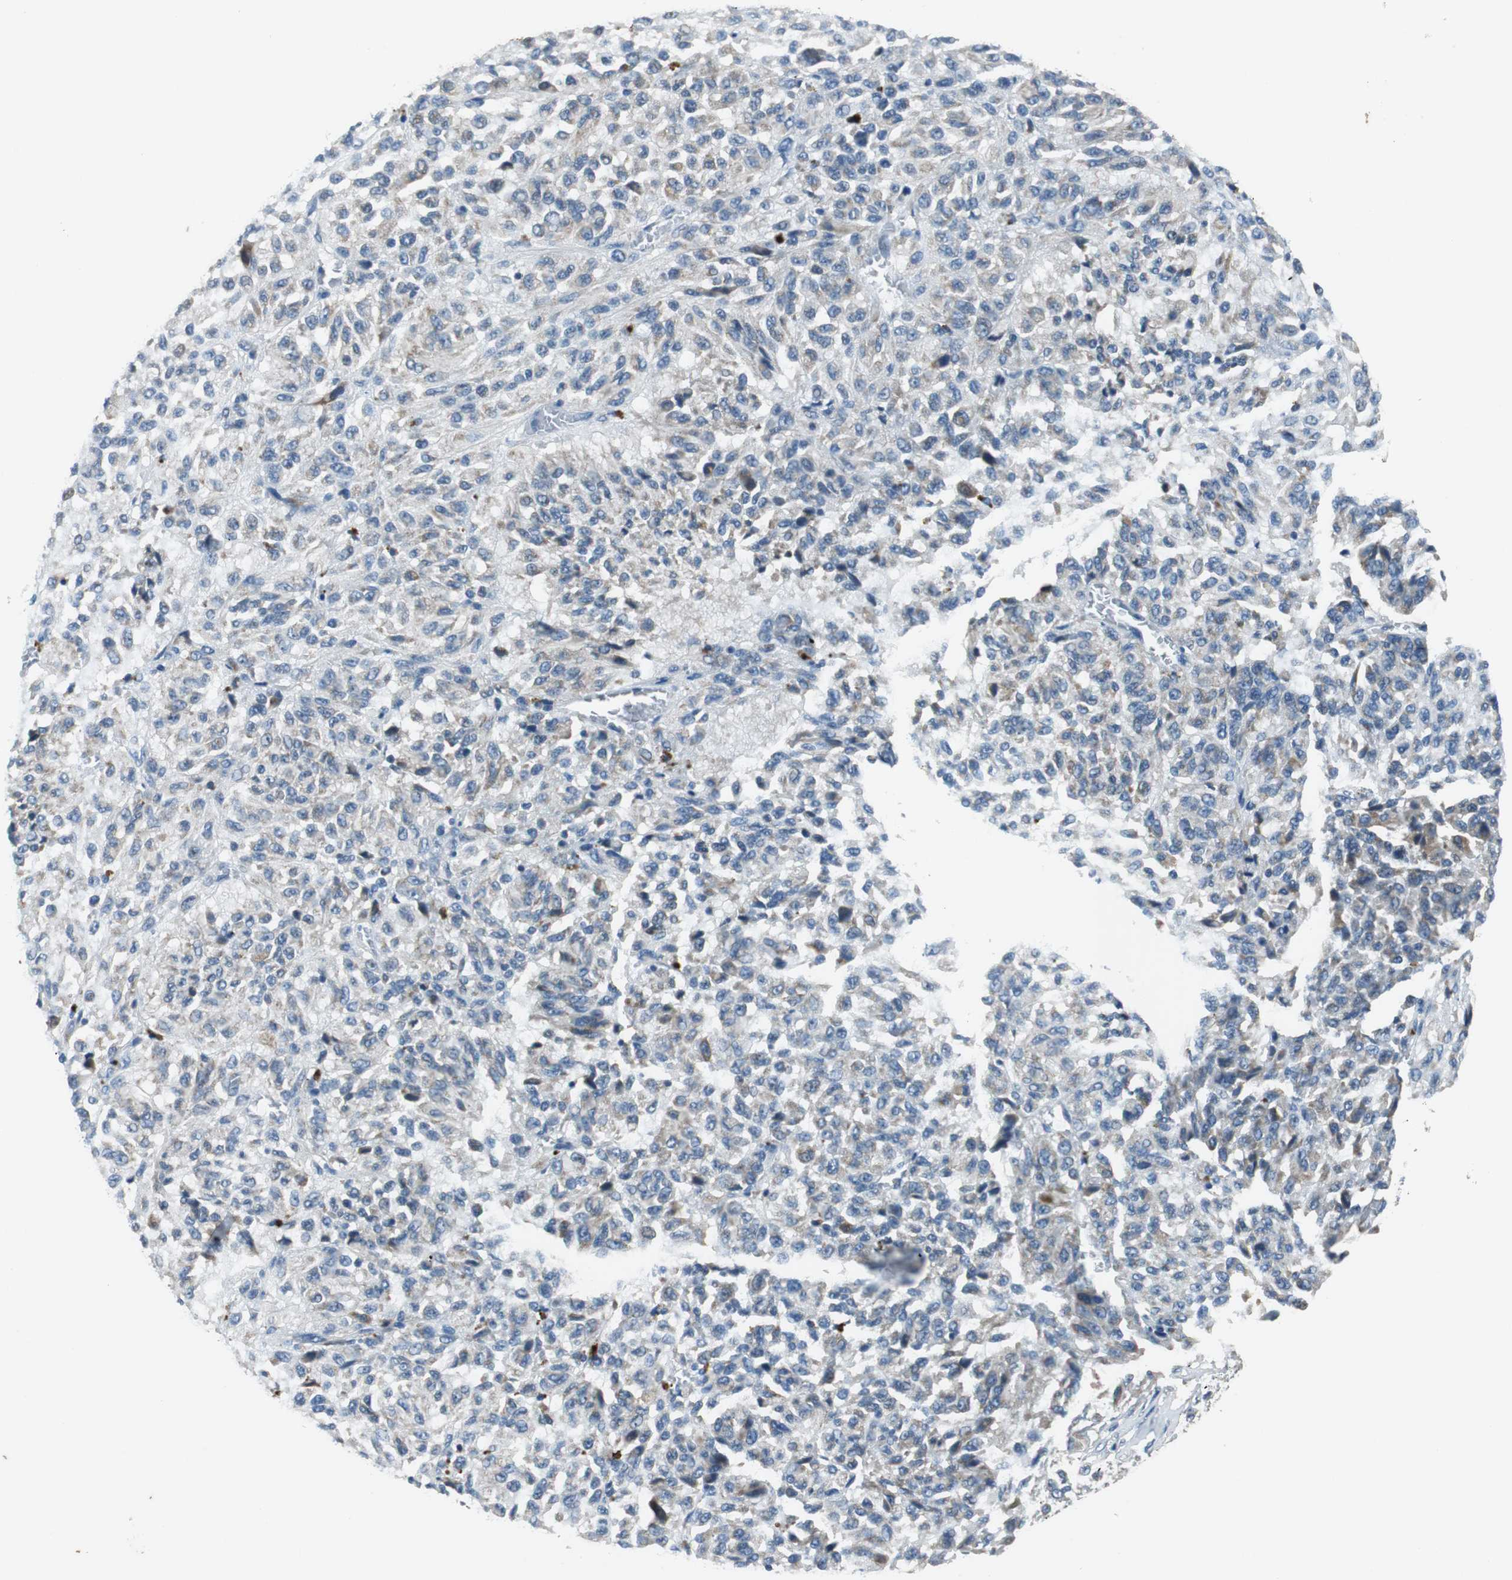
{"staining": {"intensity": "weak", "quantity": "25%-75%", "location": "cytoplasmic/membranous"}, "tissue": "melanoma", "cell_type": "Tumor cells", "image_type": "cancer", "snomed": [{"axis": "morphology", "description": "Malignant melanoma, Metastatic site"}, {"axis": "topography", "description": "Lung"}], "caption": "IHC staining of melanoma, which shows low levels of weak cytoplasmic/membranous positivity in approximately 25%-75% of tumor cells indicating weak cytoplasmic/membranous protein positivity. The staining was performed using DAB (3,3'-diaminobenzidine) (brown) for protein detection and nuclei were counterstained in hematoxylin (blue).", "gene": "NLGN1", "patient": {"sex": "male", "age": 64}}